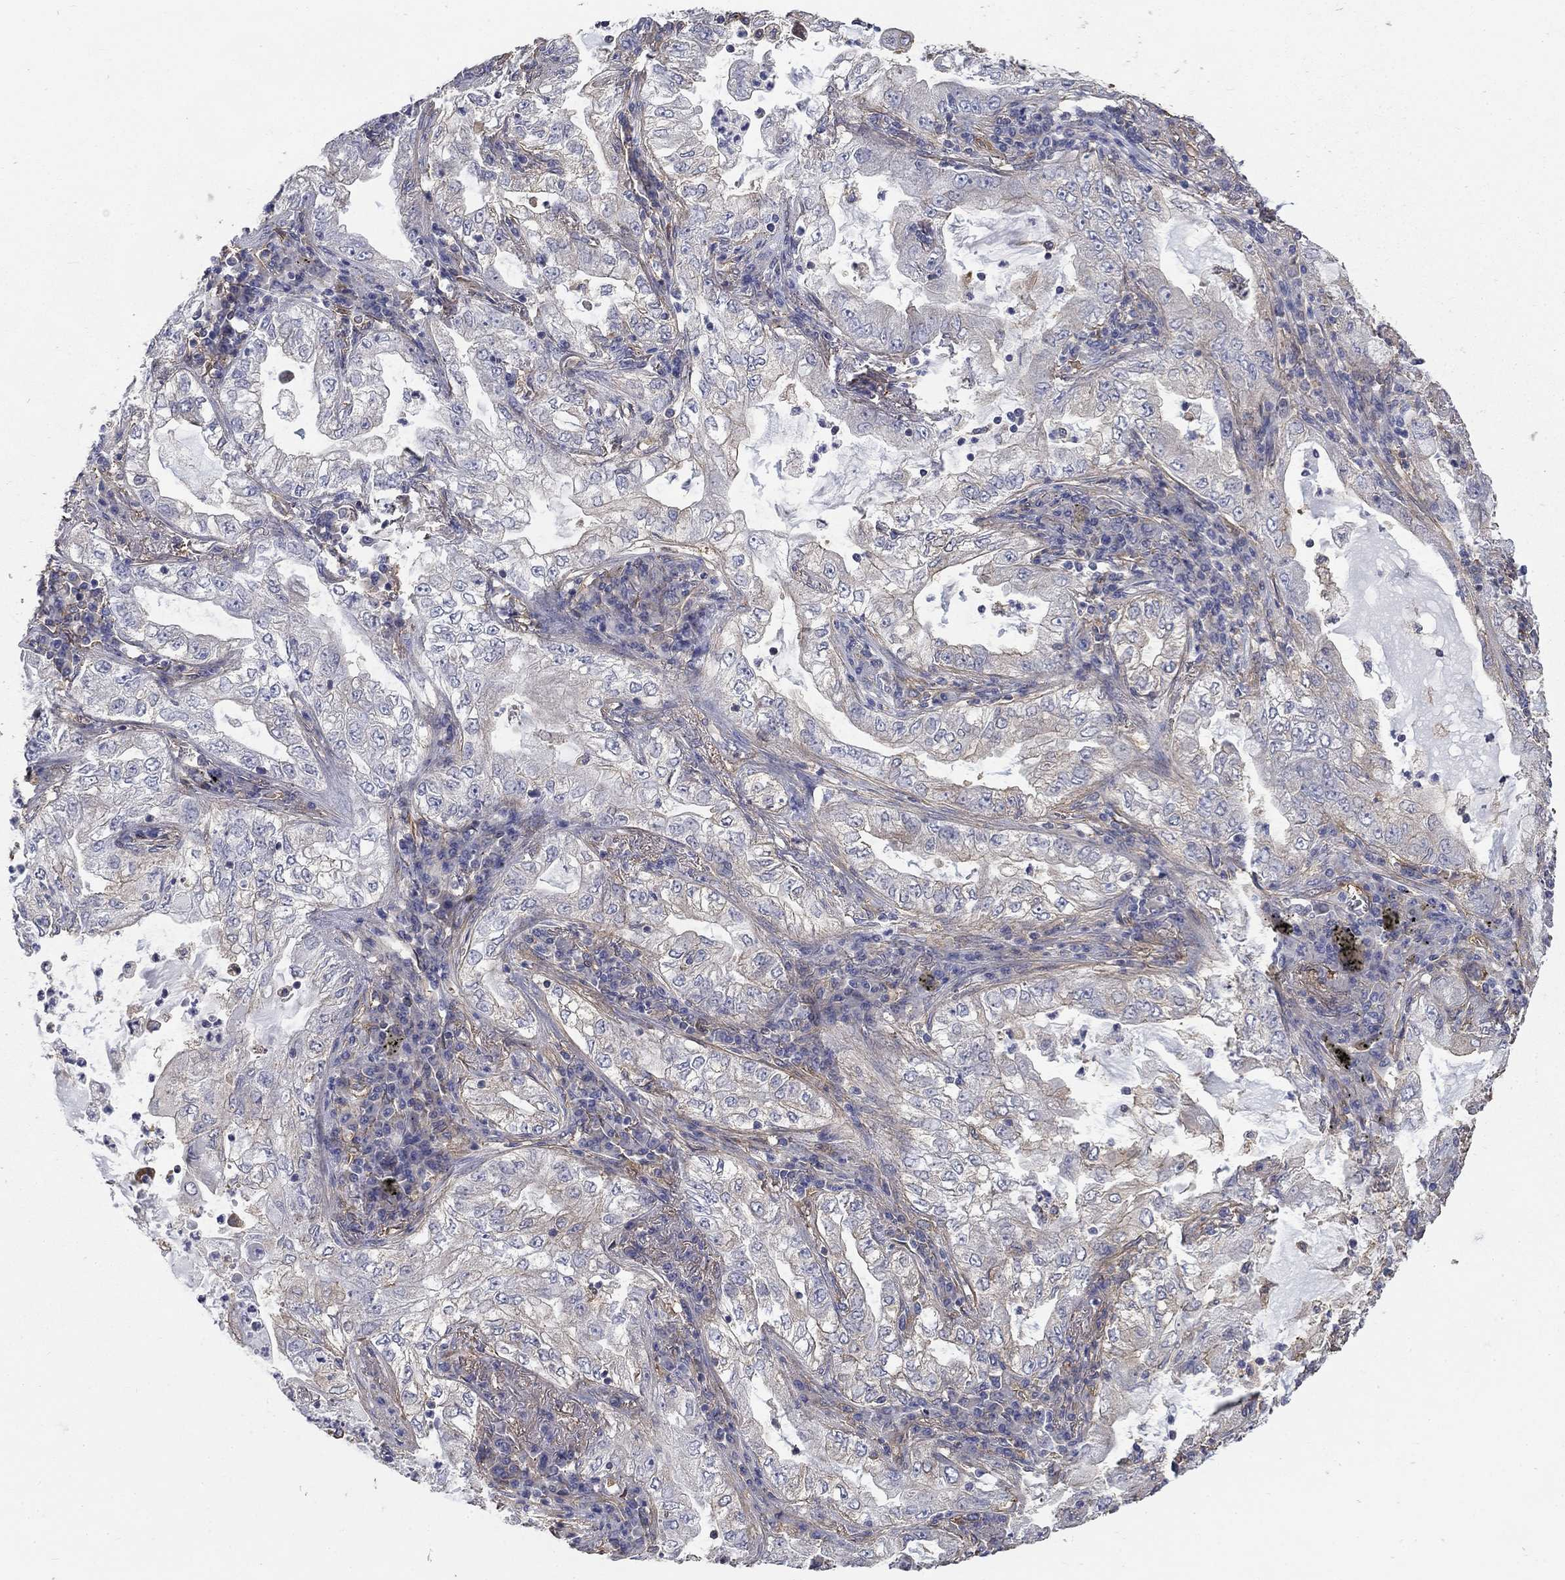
{"staining": {"intensity": "weak", "quantity": "<25%", "location": "cytoplasmic/membranous"}, "tissue": "lung cancer", "cell_type": "Tumor cells", "image_type": "cancer", "snomed": [{"axis": "morphology", "description": "Adenocarcinoma, NOS"}, {"axis": "topography", "description": "Lung"}], "caption": "Immunohistochemical staining of human lung adenocarcinoma displays no significant positivity in tumor cells. (DAB (3,3'-diaminobenzidine) immunohistochemistry (IHC) with hematoxylin counter stain).", "gene": "DPYSL2", "patient": {"sex": "female", "age": 73}}